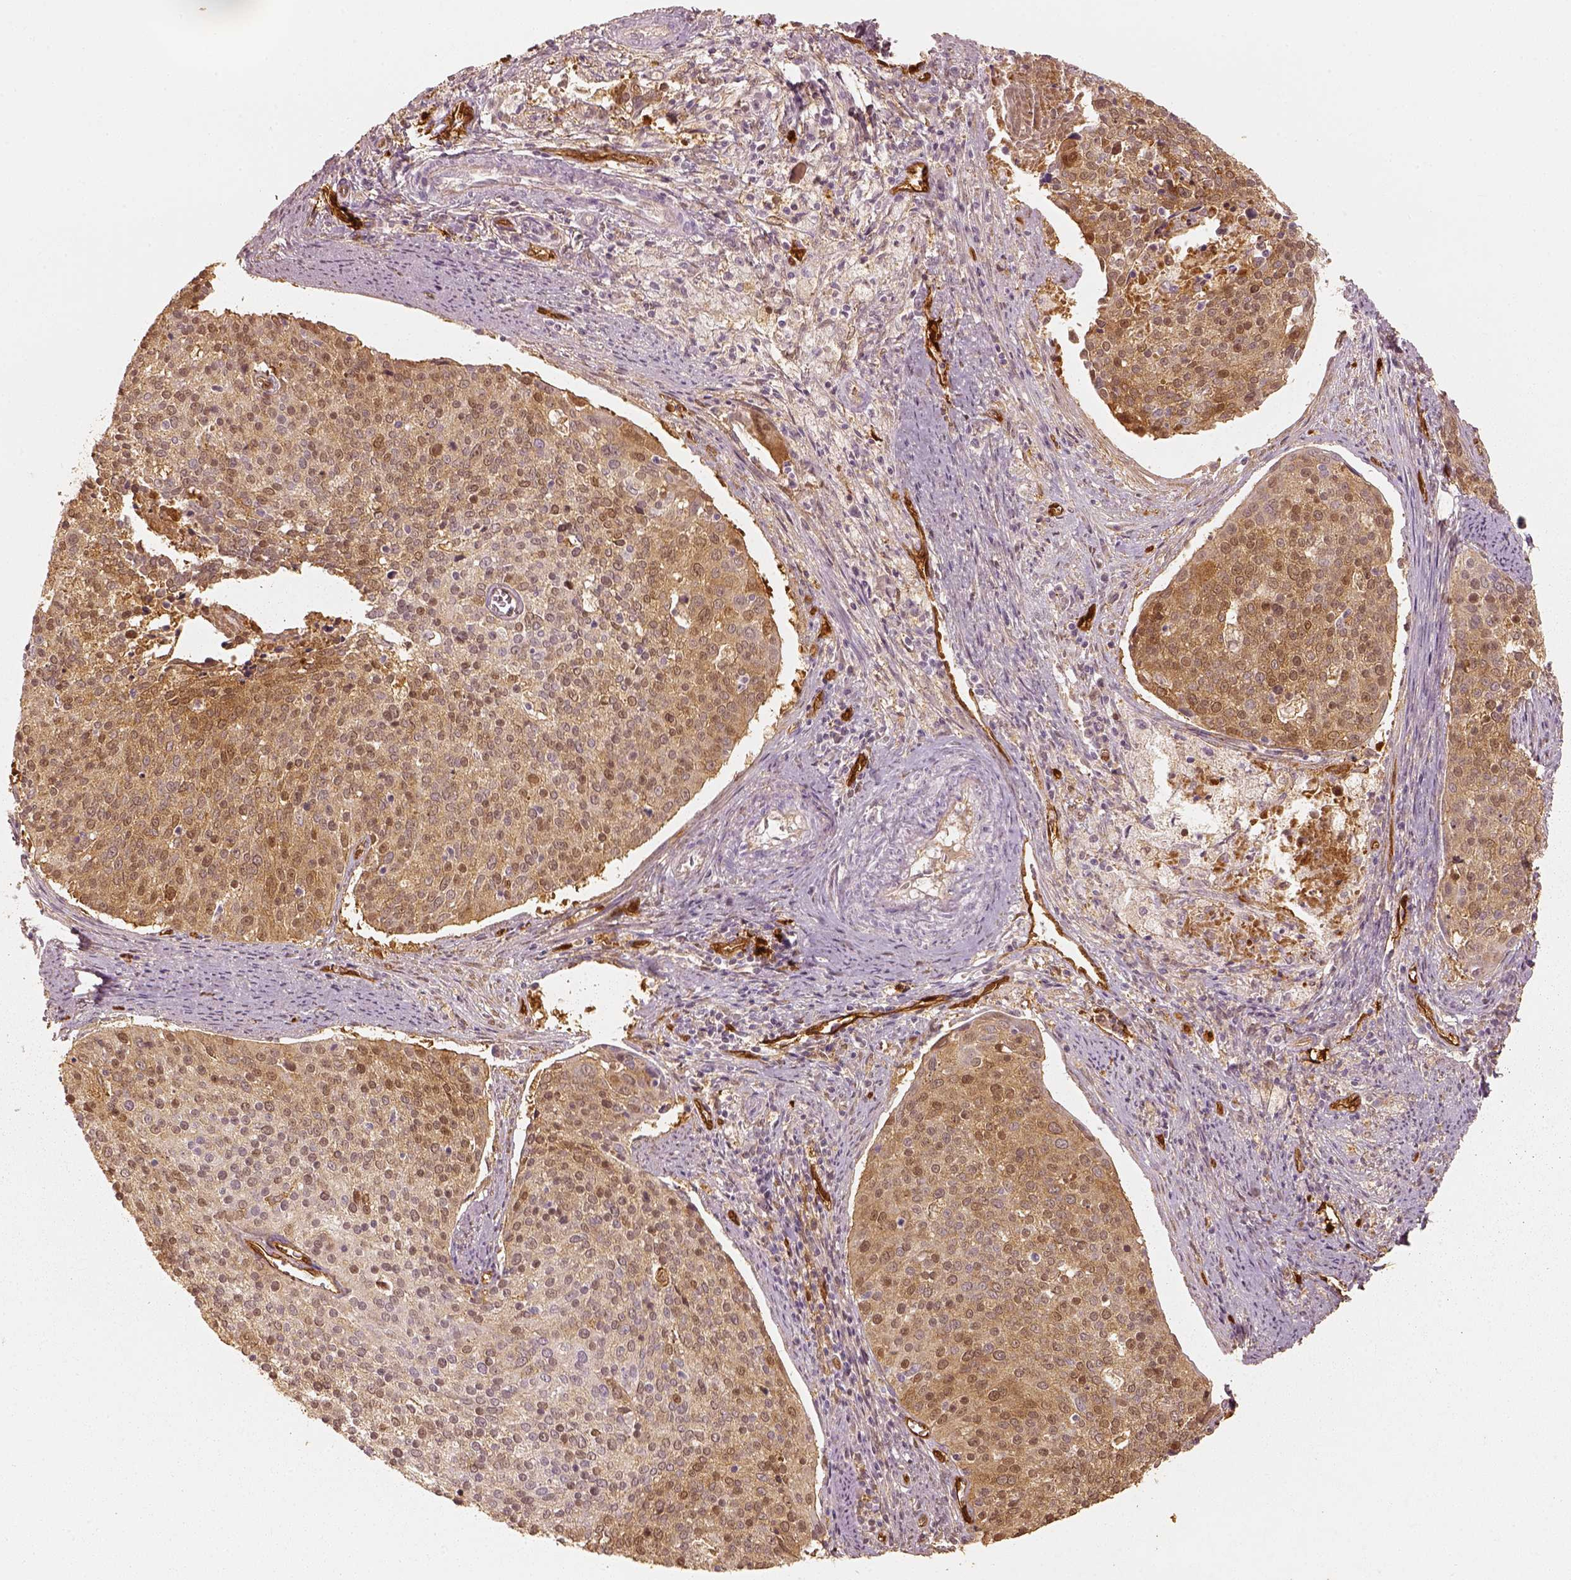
{"staining": {"intensity": "moderate", "quantity": "25%-75%", "location": "cytoplasmic/membranous"}, "tissue": "cervical cancer", "cell_type": "Tumor cells", "image_type": "cancer", "snomed": [{"axis": "morphology", "description": "Squamous cell carcinoma, NOS"}, {"axis": "topography", "description": "Cervix"}], "caption": "Protein staining of cervical cancer (squamous cell carcinoma) tissue shows moderate cytoplasmic/membranous positivity in approximately 25%-75% of tumor cells.", "gene": "FSCN1", "patient": {"sex": "female", "age": 39}}